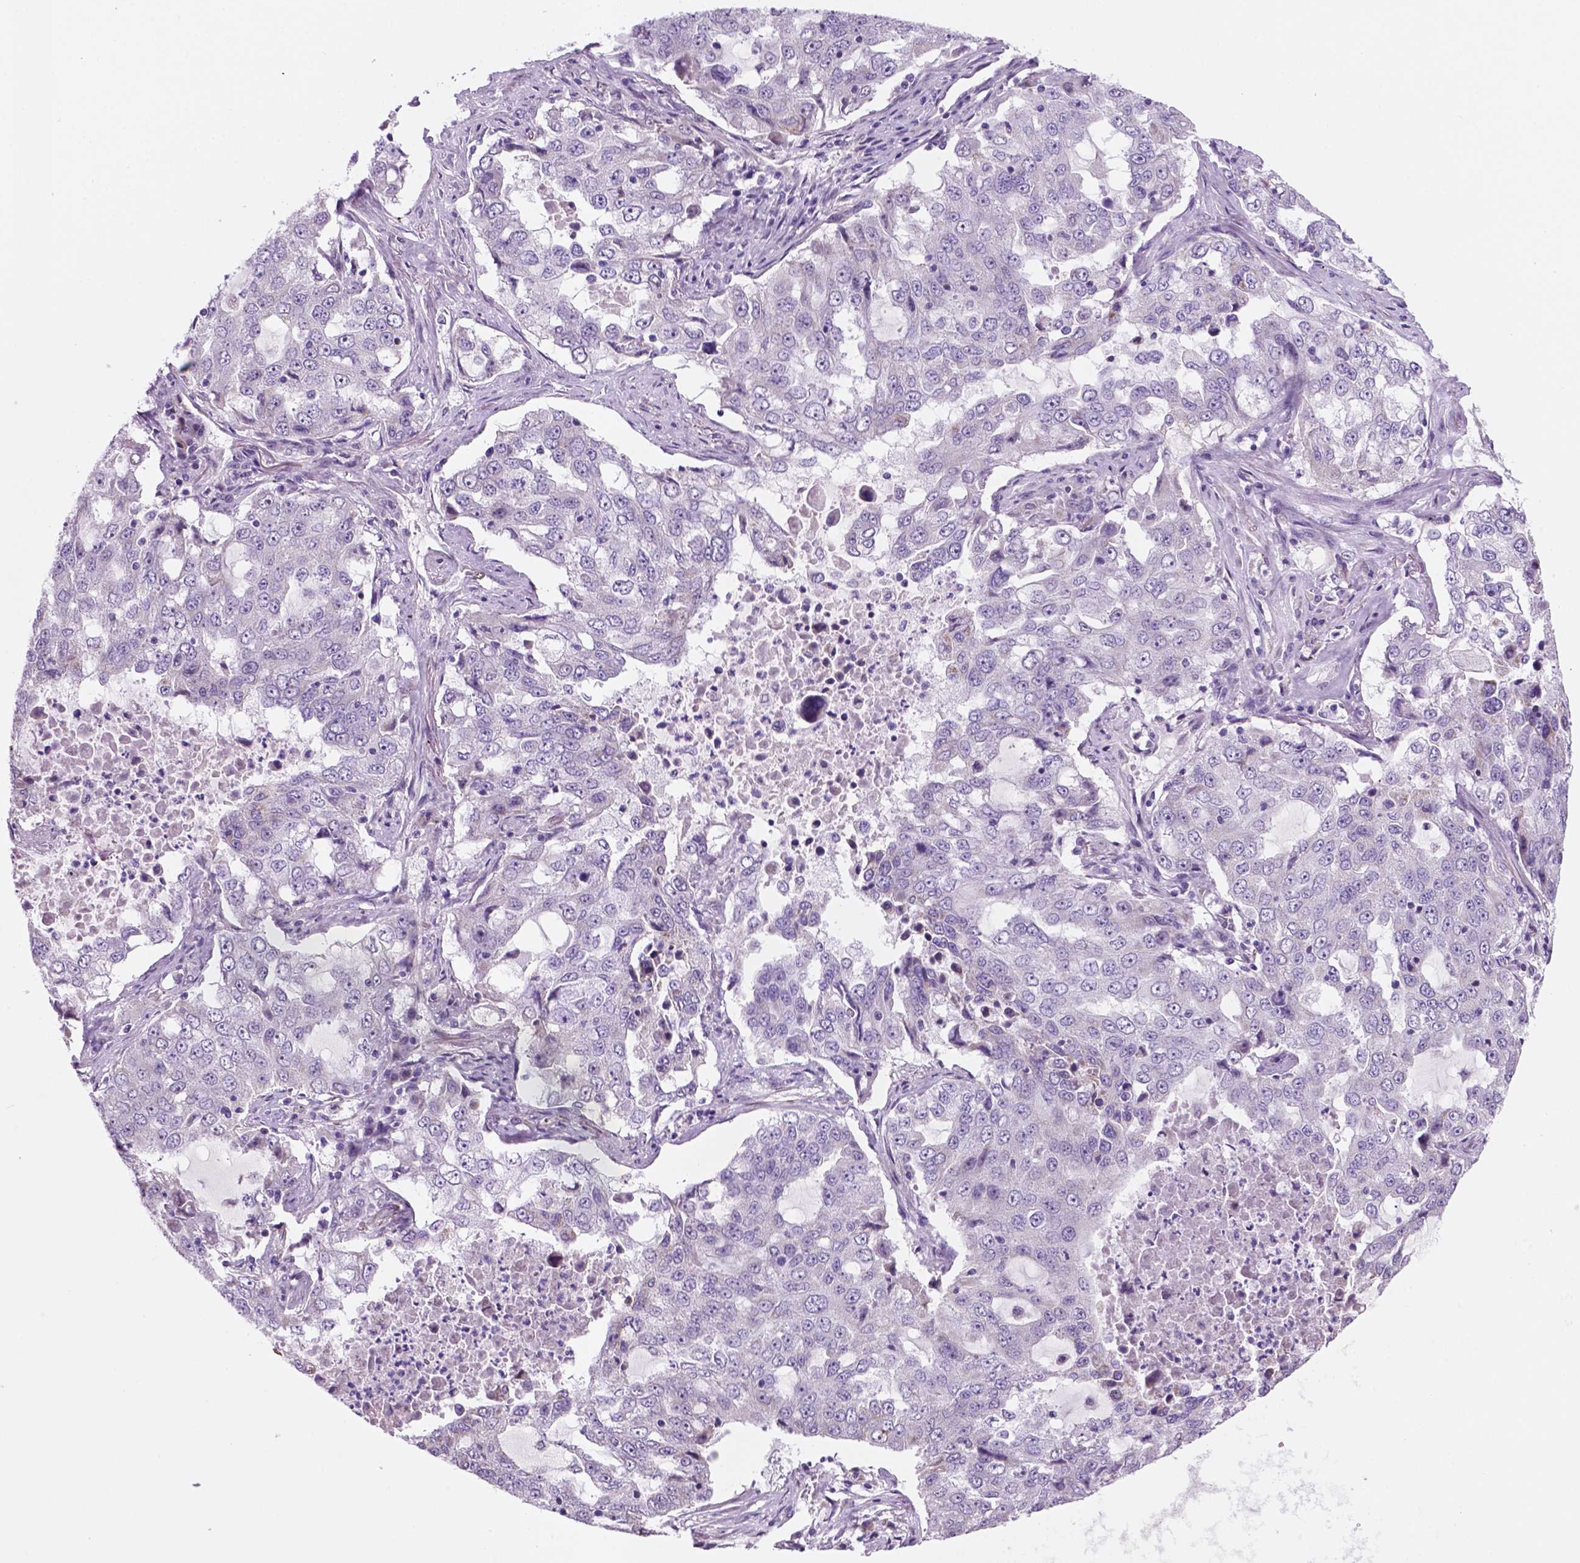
{"staining": {"intensity": "negative", "quantity": "none", "location": "none"}, "tissue": "lung cancer", "cell_type": "Tumor cells", "image_type": "cancer", "snomed": [{"axis": "morphology", "description": "Adenocarcinoma, NOS"}, {"axis": "topography", "description": "Lung"}], "caption": "This is an IHC image of adenocarcinoma (lung). There is no positivity in tumor cells.", "gene": "C18orf21", "patient": {"sex": "female", "age": 61}}